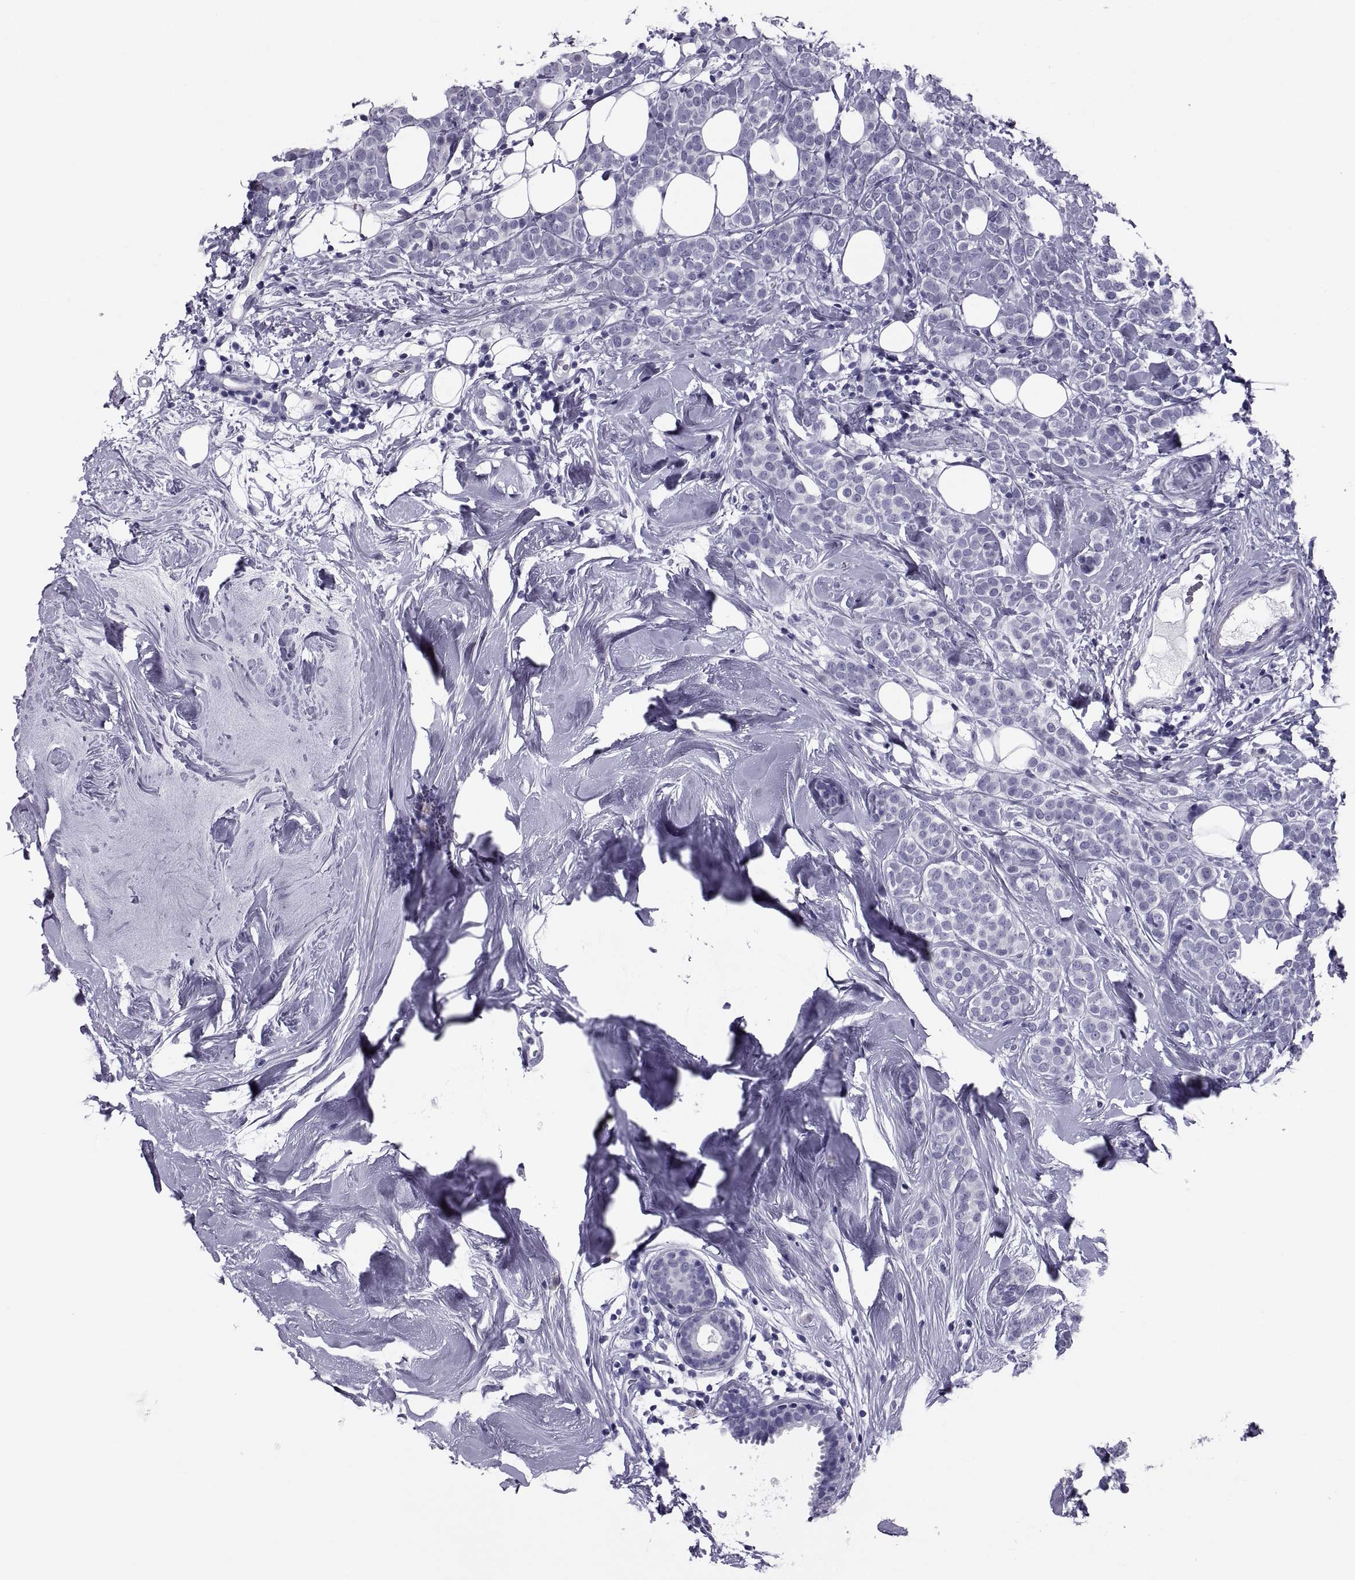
{"staining": {"intensity": "negative", "quantity": "none", "location": "none"}, "tissue": "breast cancer", "cell_type": "Tumor cells", "image_type": "cancer", "snomed": [{"axis": "morphology", "description": "Lobular carcinoma"}, {"axis": "topography", "description": "Breast"}], "caption": "IHC photomicrograph of lobular carcinoma (breast) stained for a protein (brown), which reveals no positivity in tumor cells.", "gene": "CRISP1", "patient": {"sex": "female", "age": 49}}